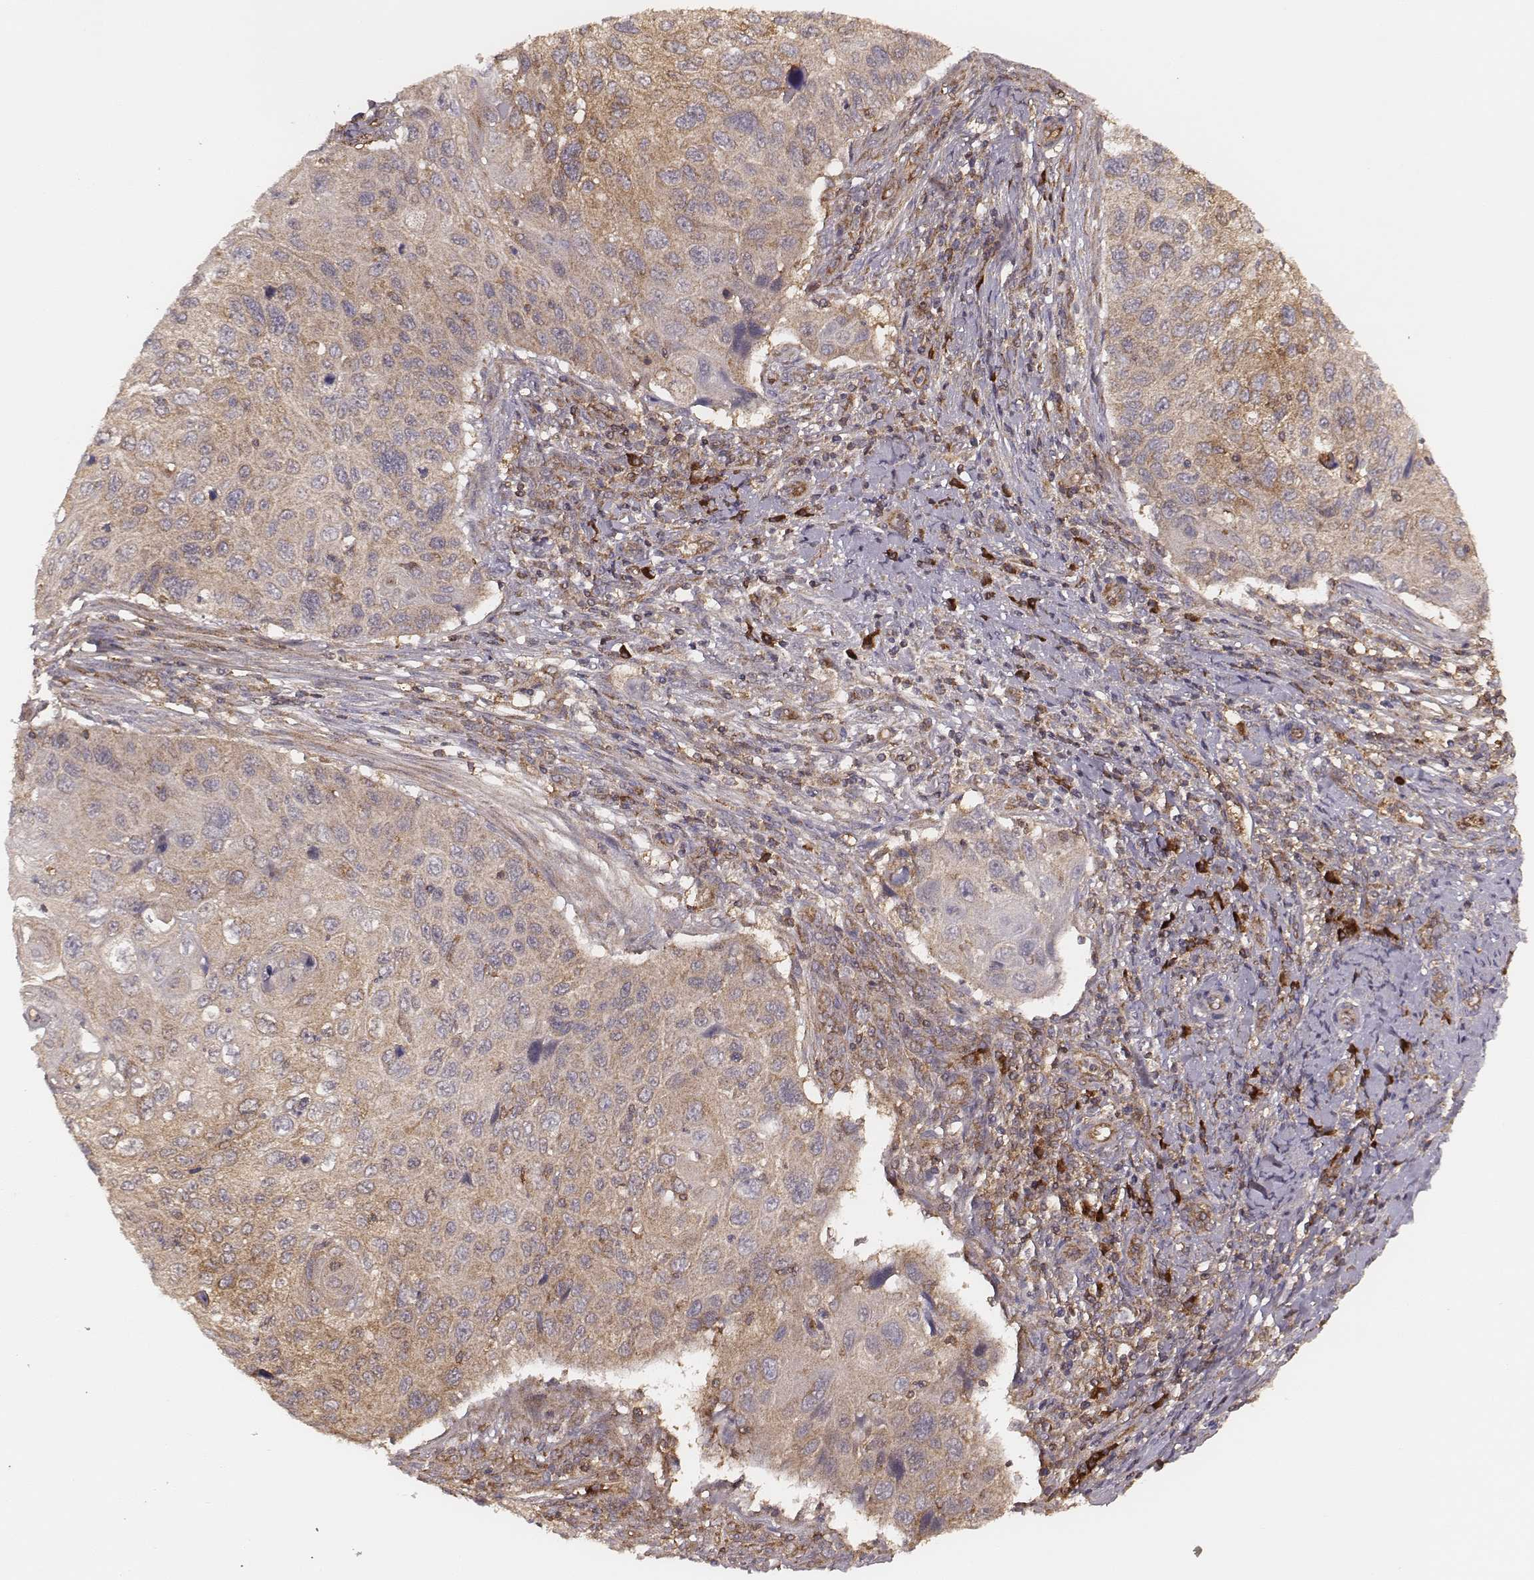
{"staining": {"intensity": "moderate", "quantity": ">75%", "location": "cytoplasmic/membranous"}, "tissue": "cervical cancer", "cell_type": "Tumor cells", "image_type": "cancer", "snomed": [{"axis": "morphology", "description": "Squamous cell carcinoma, NOS"}, {"axis": "topography", "description": "Cervix"}], "caption": "Protein staining shows moderate cytoplasmic/membranous staining in approximately >75% of tumor cells in cervical cancer (squamous cell carcinoma).", "gene": "CARS1", "patient": {"sex": "female", "age": 70}}